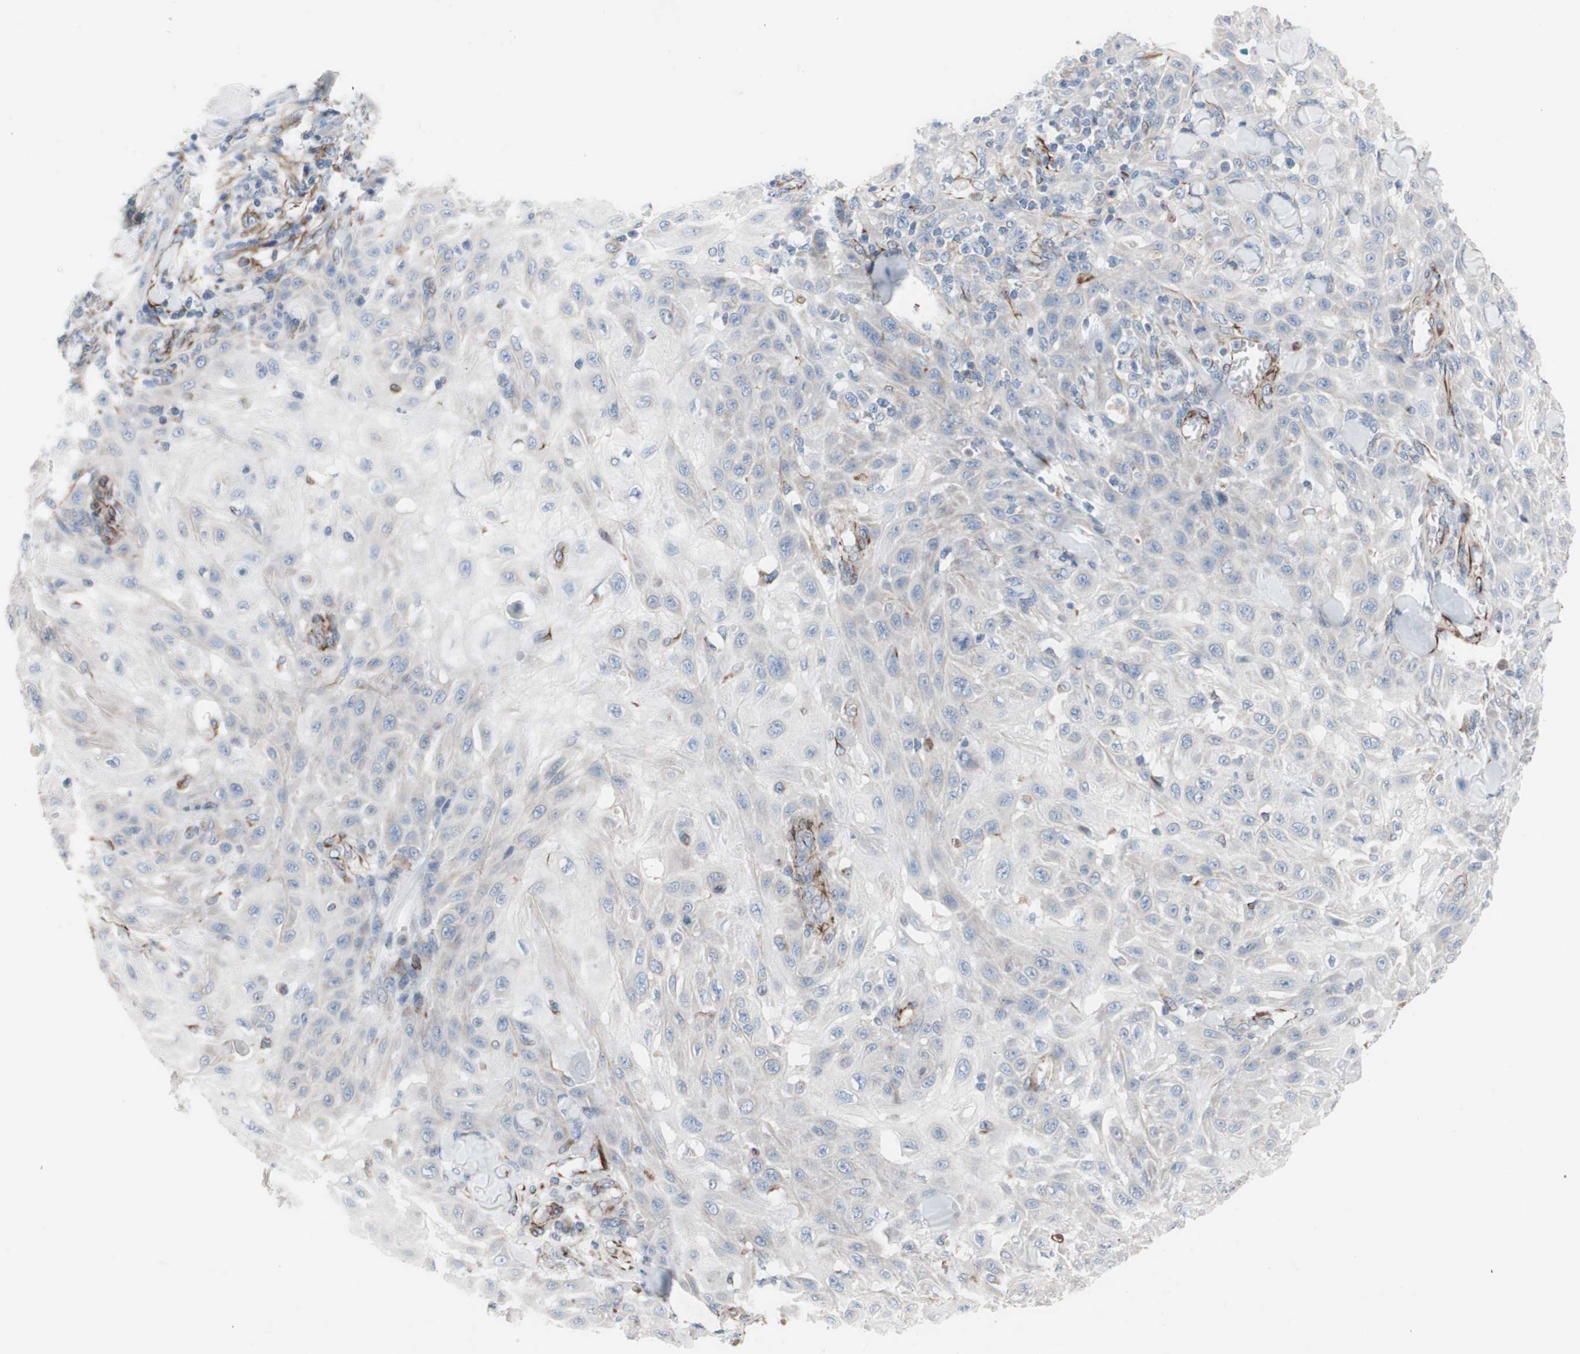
{"staining": {"intensity": "negative", "quantity": "none", "location": "none"}, "tissue": "skin cancer", "cell_type": "Tumor cells", "image_type": "cancer", "snomed": [{"axis": "morphology", "description": "Squamous cell carcinoma, NOS"}, {"axis": "topography", "description": "Skin"}], "caption": "This histopathology image is of skin cancer stained with immunohistochemistry (IHC) to label a protein in brown with the nuclei are counter-stained blue. There is no expression in tumor cells.", "gene": "AGPAT5", "patient": {"sex": "male", "age": 24}}